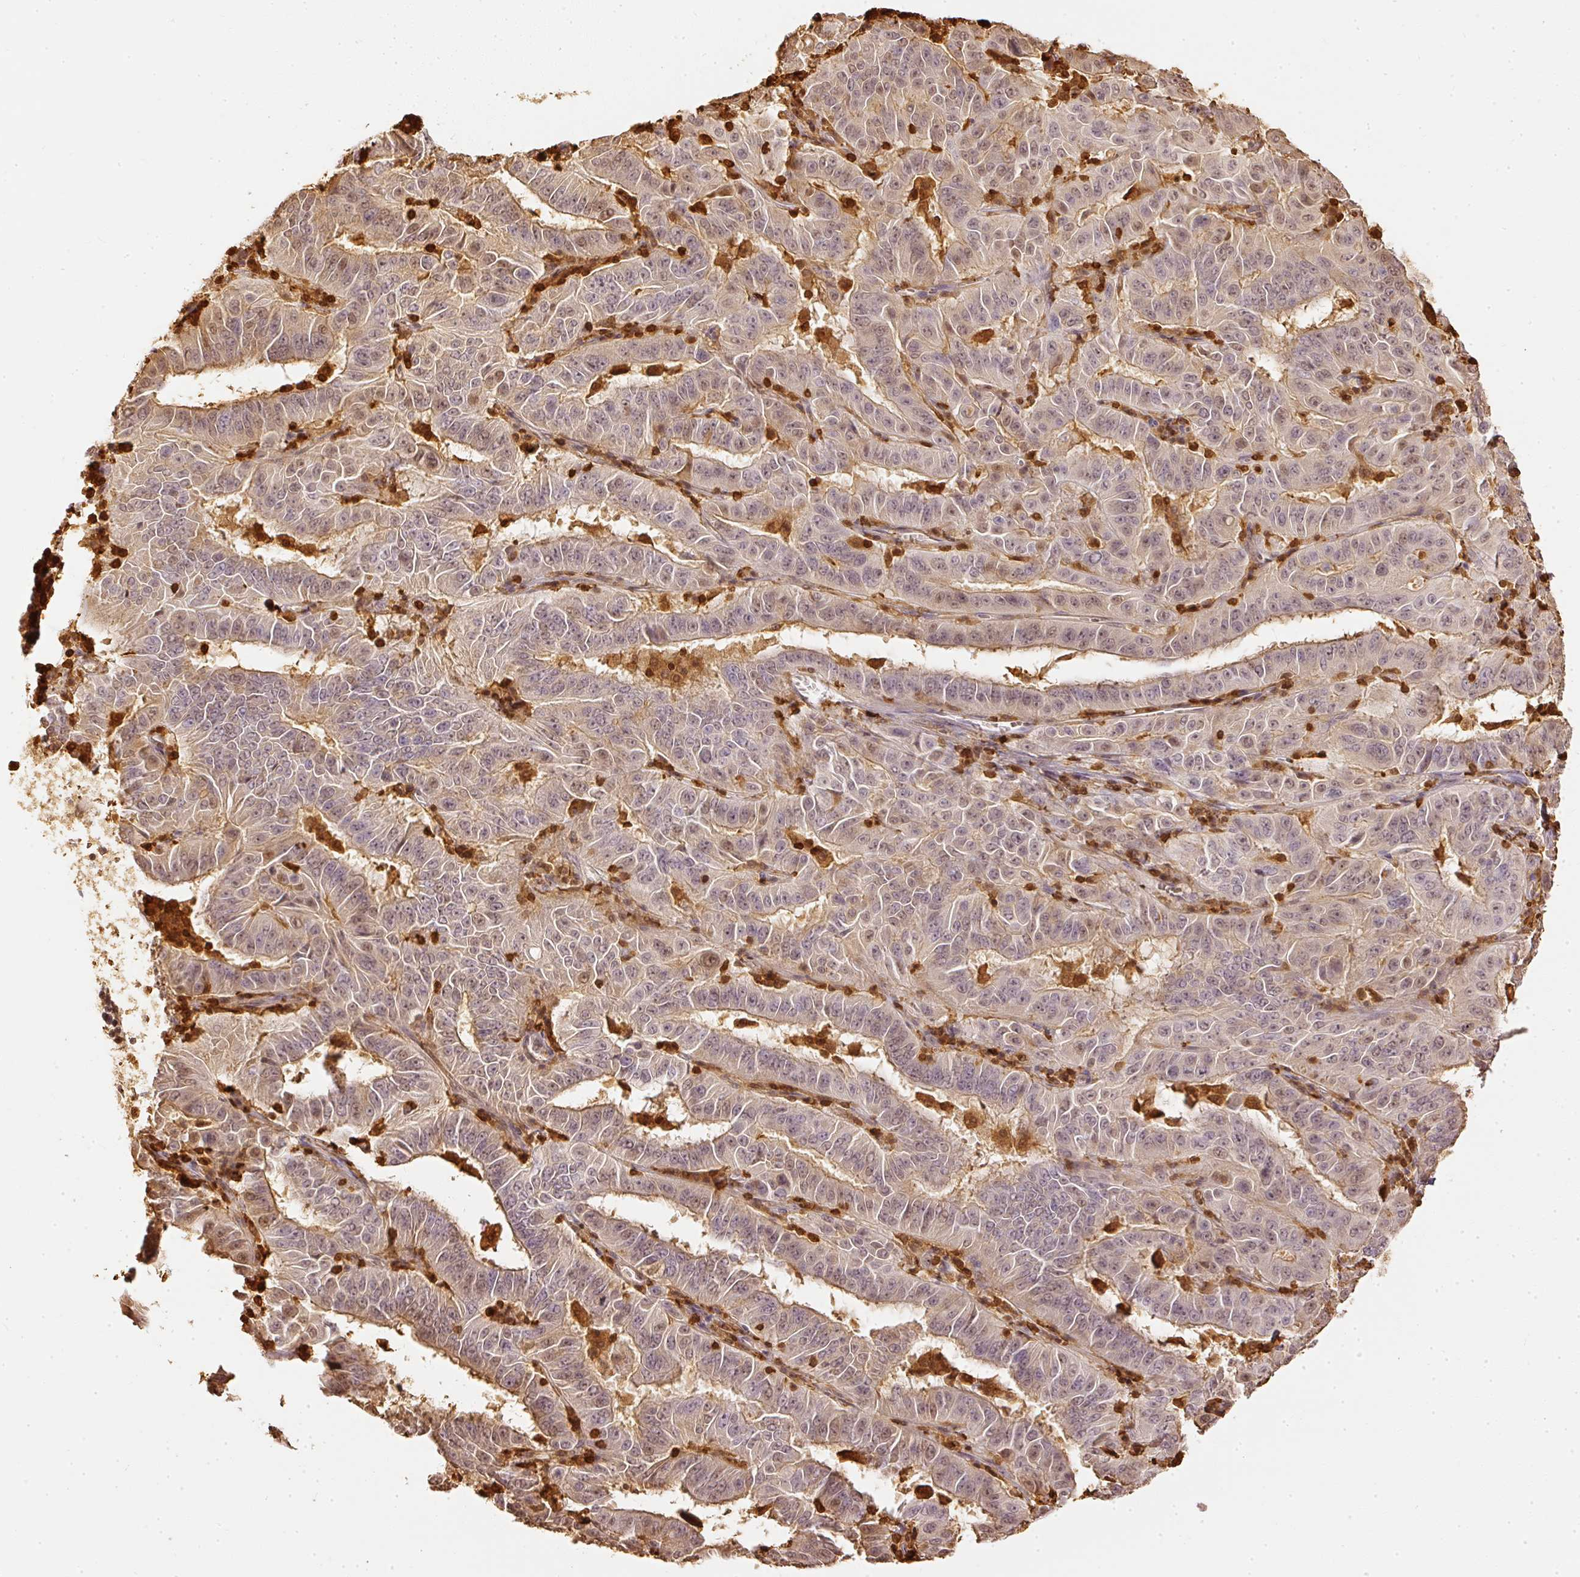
{"staining": {"intensity": "weak", "quantity": "25%-75%", "location": "cytoplasmic/membranous,nuclear"}, "tissue": "pancreatic cancer", "cell_type": "Tumor cells", "image_type": "cancer", "snomed": [{"axis": "morphology", "description": "Adenocarcinoma, NOS"}, {"axis": "topography", "description": "Pancreas"}], "caption": "Tumor cells reveal weak cytoplasmic/membranous and nuclear positivity in about 25%-75% of cells in pancreatic cancer (adenocarcinoma).", "gene": "PFN1", "patient": {"sex": "male", "age": 63}}